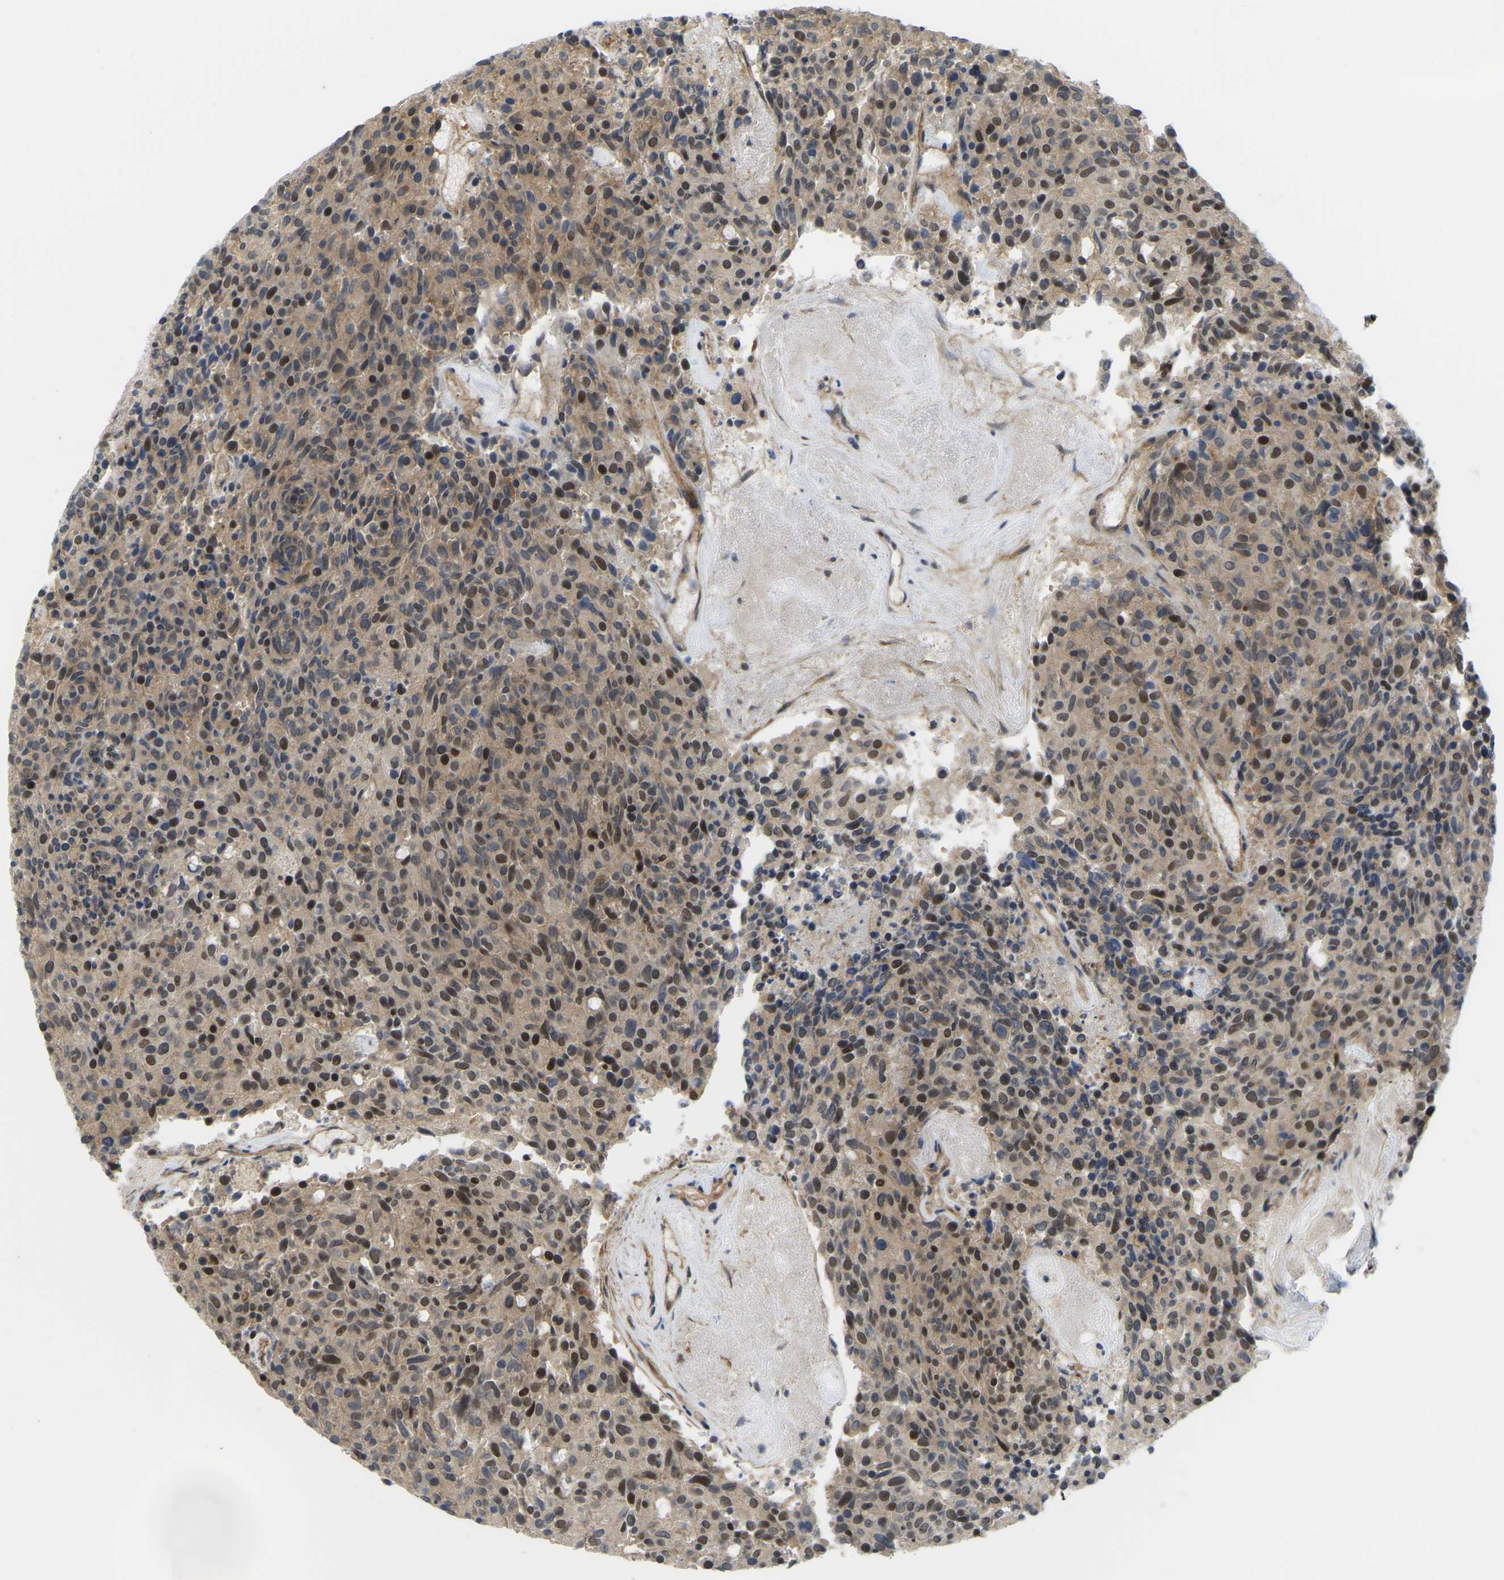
{"staining": {"intensity": "moderate", "quantity": ">75%", "location": "cytoplasmic/membranous,nuclear"}, "tissue": "carcinoid", "cell_type": "Tumor cells", "image_type": "cancer", "snomed": [{"axis": "morphology", "description": "Carcinoid, malignant, NOS"}, {"axis": "topography", "description": "Pancreas"}], "caption": "The histopathology image reveals a brown stain indicating the presence of a protein in the cytoplasmic/membranous and nuclear of tumor cells in carcinoid.", "gene": "SERPINB5", "patient": {"sex": "female", "age": 54}}